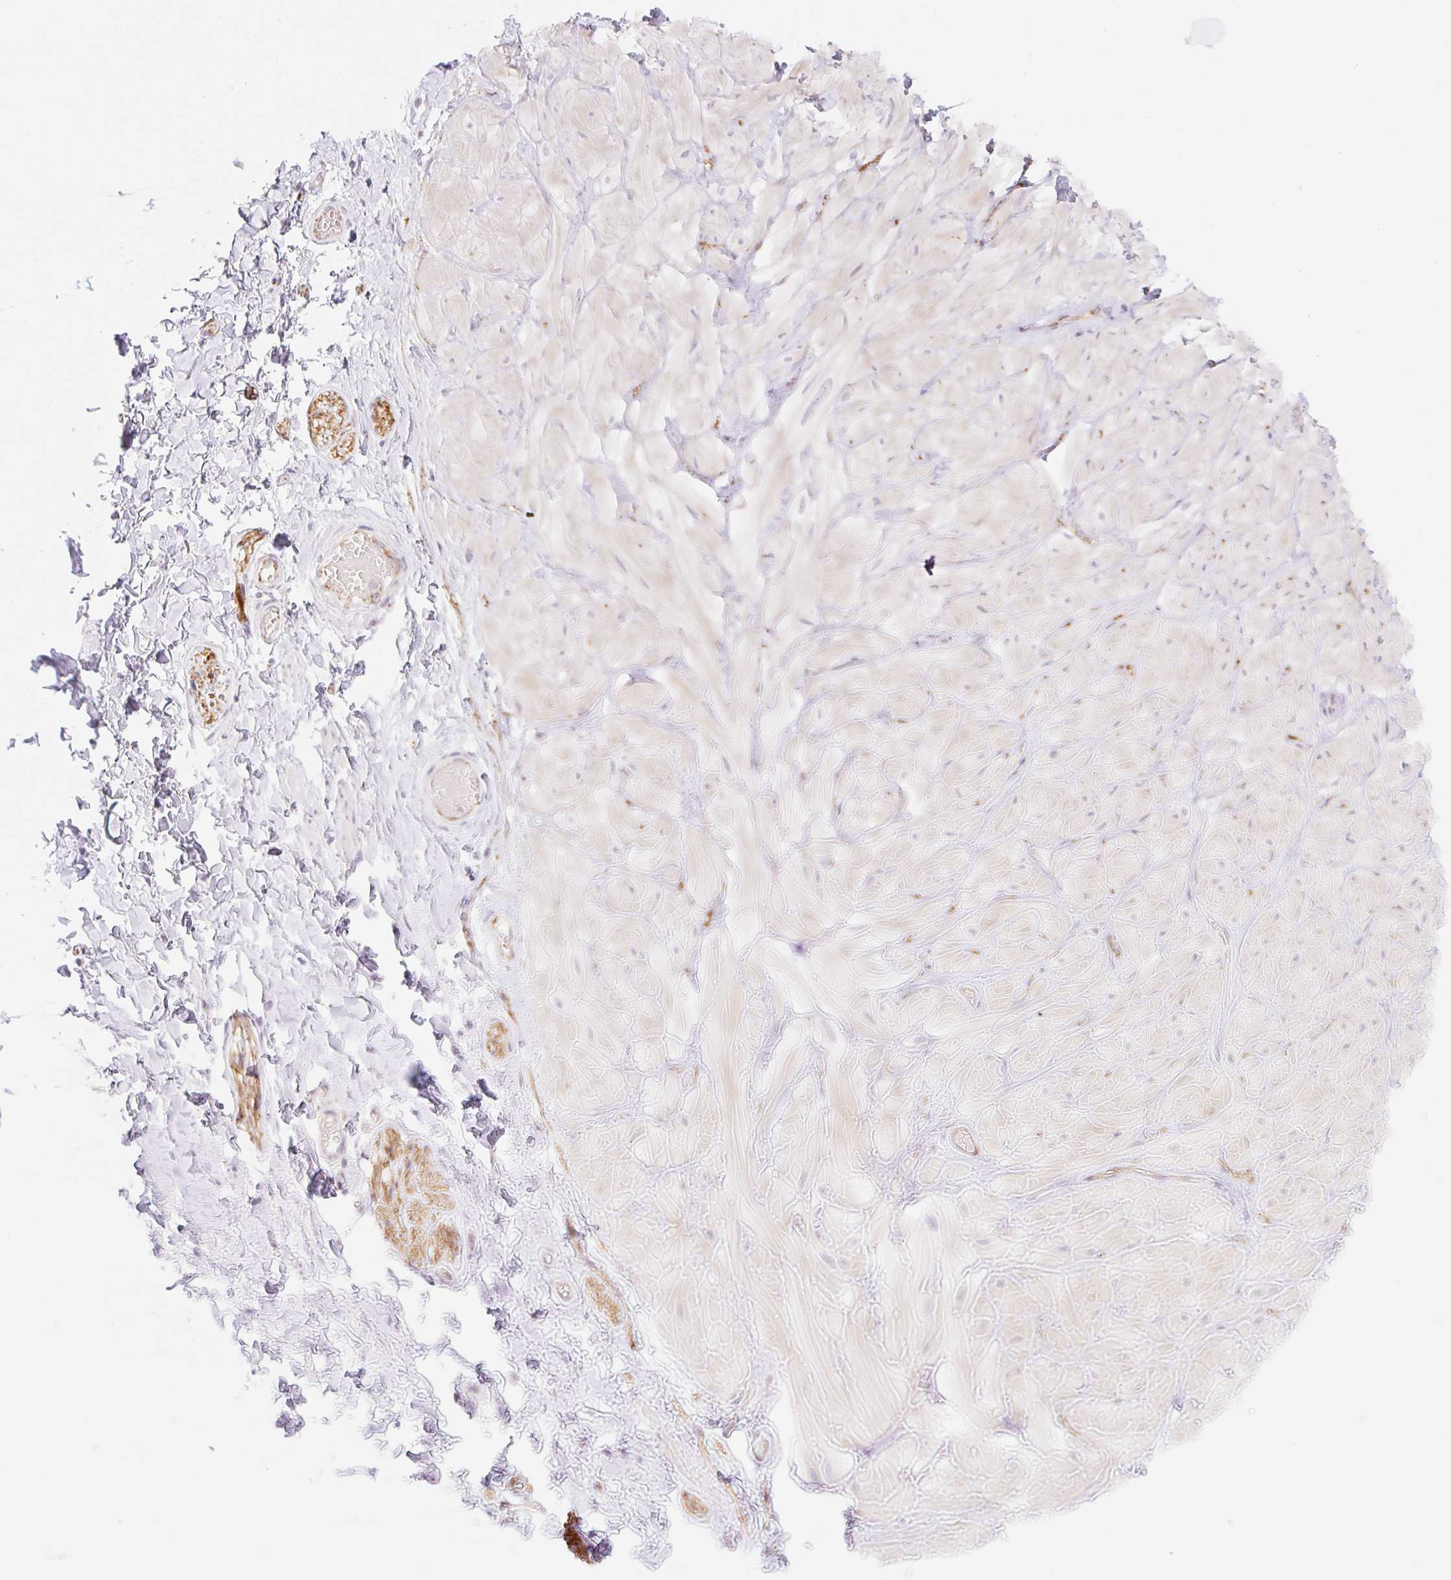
{"staining": {"intensity": "negative", "quantity": "none", "location": "none"}, "tissue": "adipose tissue", "cell_type": "Adipocytes", "image_type": "normal", "snomed": [{"axis": "morphology", "description": "Normal tissue, NOS"}, {"axis": "topography", "description": "Soft tissue"}, {"axis": "topography", "description": "Adipose tissue"}, {"axis": "topography", "description": "Vascular tissue"}, {"axis": "topography", "description": "Peripheral nerve tissue"}], "caption": "There is no significant staining in adipocytes of adipose tissue. (DAB immunohistochemistry visualized using brightfield microscopy, high magnification).", "gene": "CASKIN1", "patient": {"sex": "male", "age": 29}}